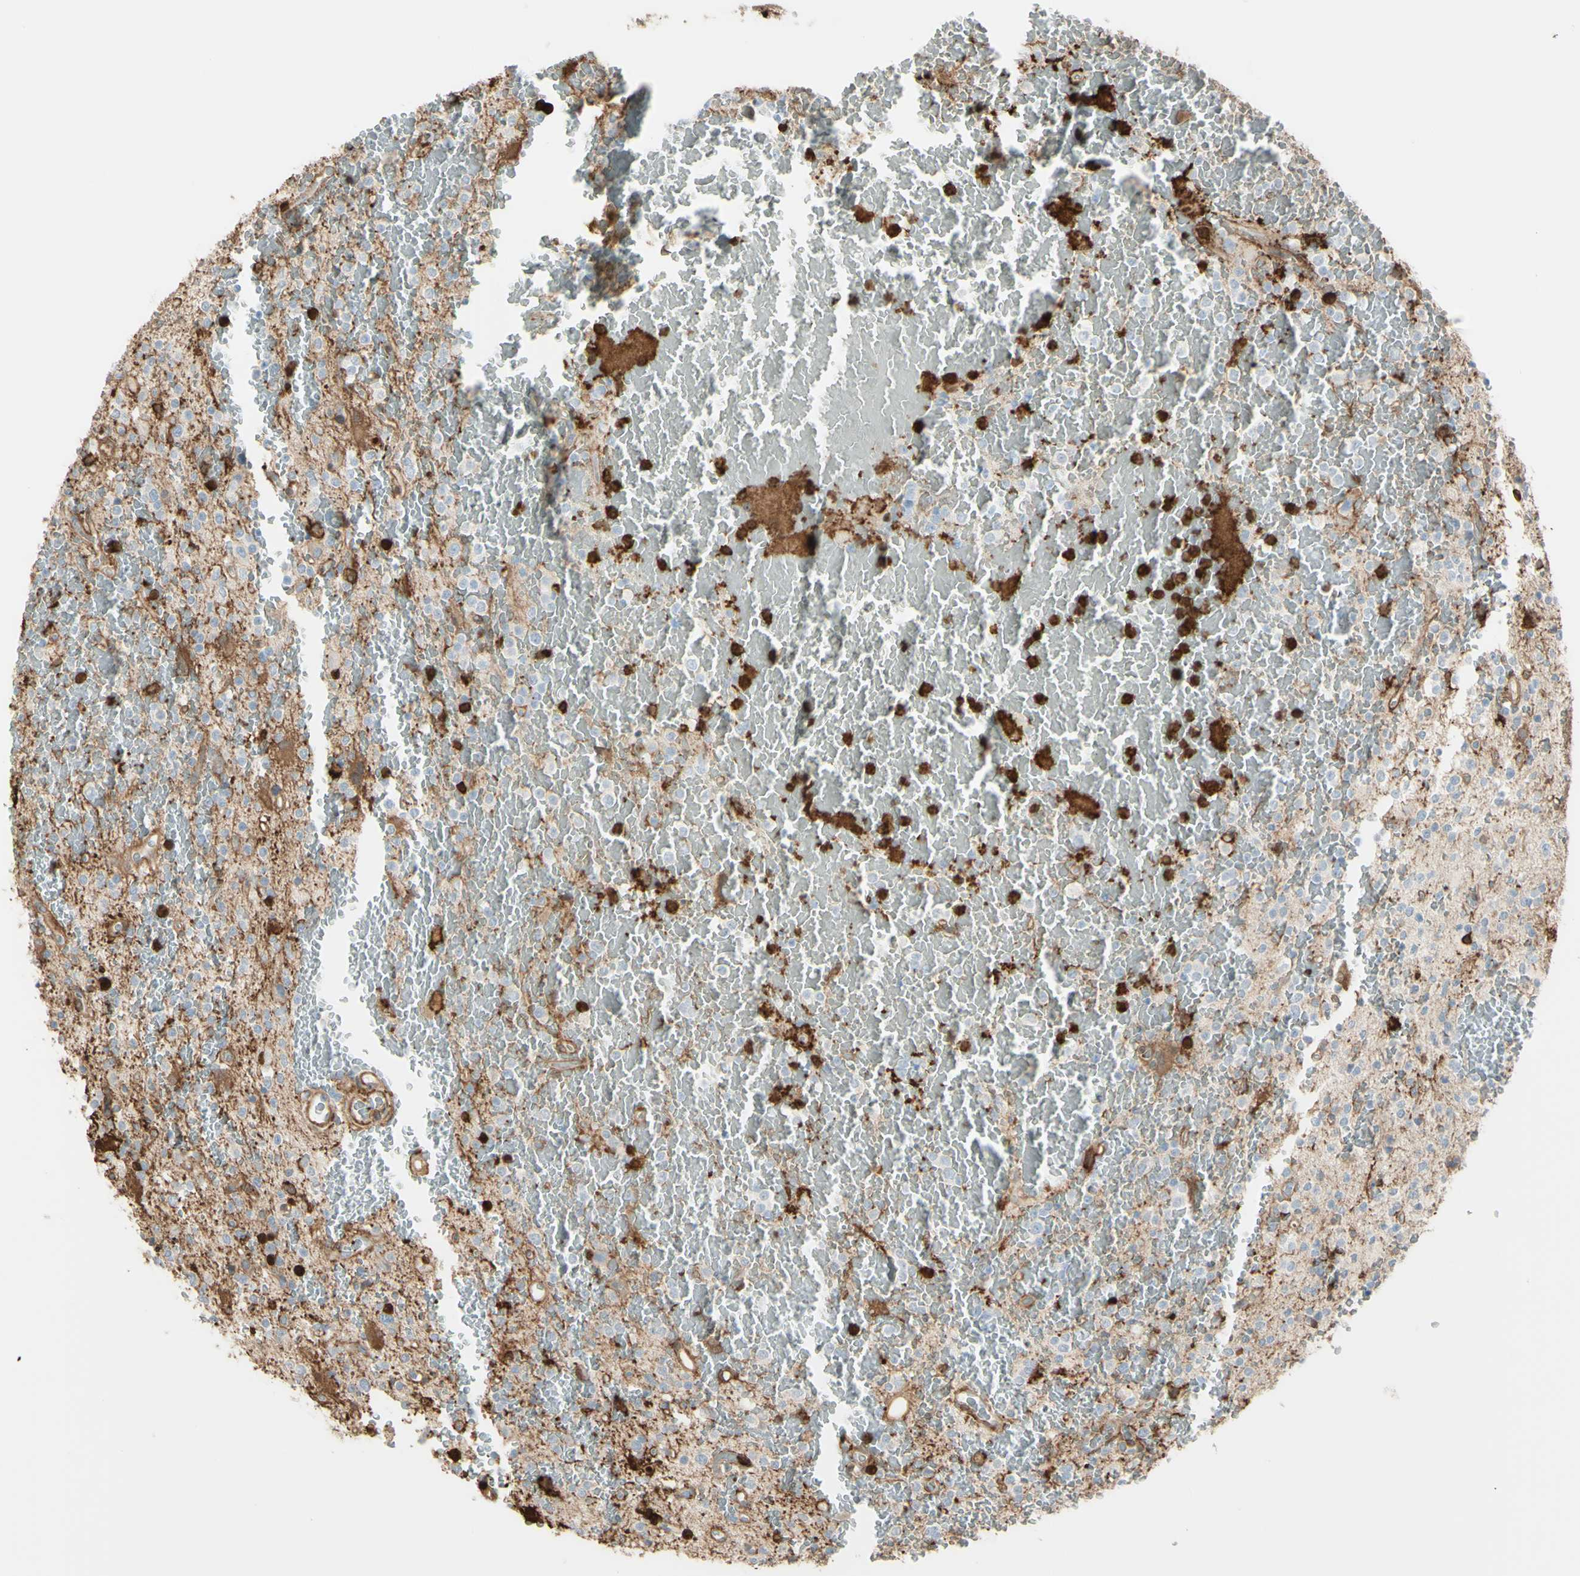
{"staining": {"intensity": "negative", "quantity": "none", "location": "none"}, "tissue": "glioma", "cell_type": "Tumor cells", "image_type": "cancer", "snomed": [{"axis": "morphology", "description": "Glioma, malignant, High grade"}, {"axis": "topography", "description": "Brain"}], "caption": "Glioma stained for a protein using immunohistochemistry (IHC) reveals no expression tumor cells.", "gene": "GSN", "patient": {"sex": "male", "age": 47}}